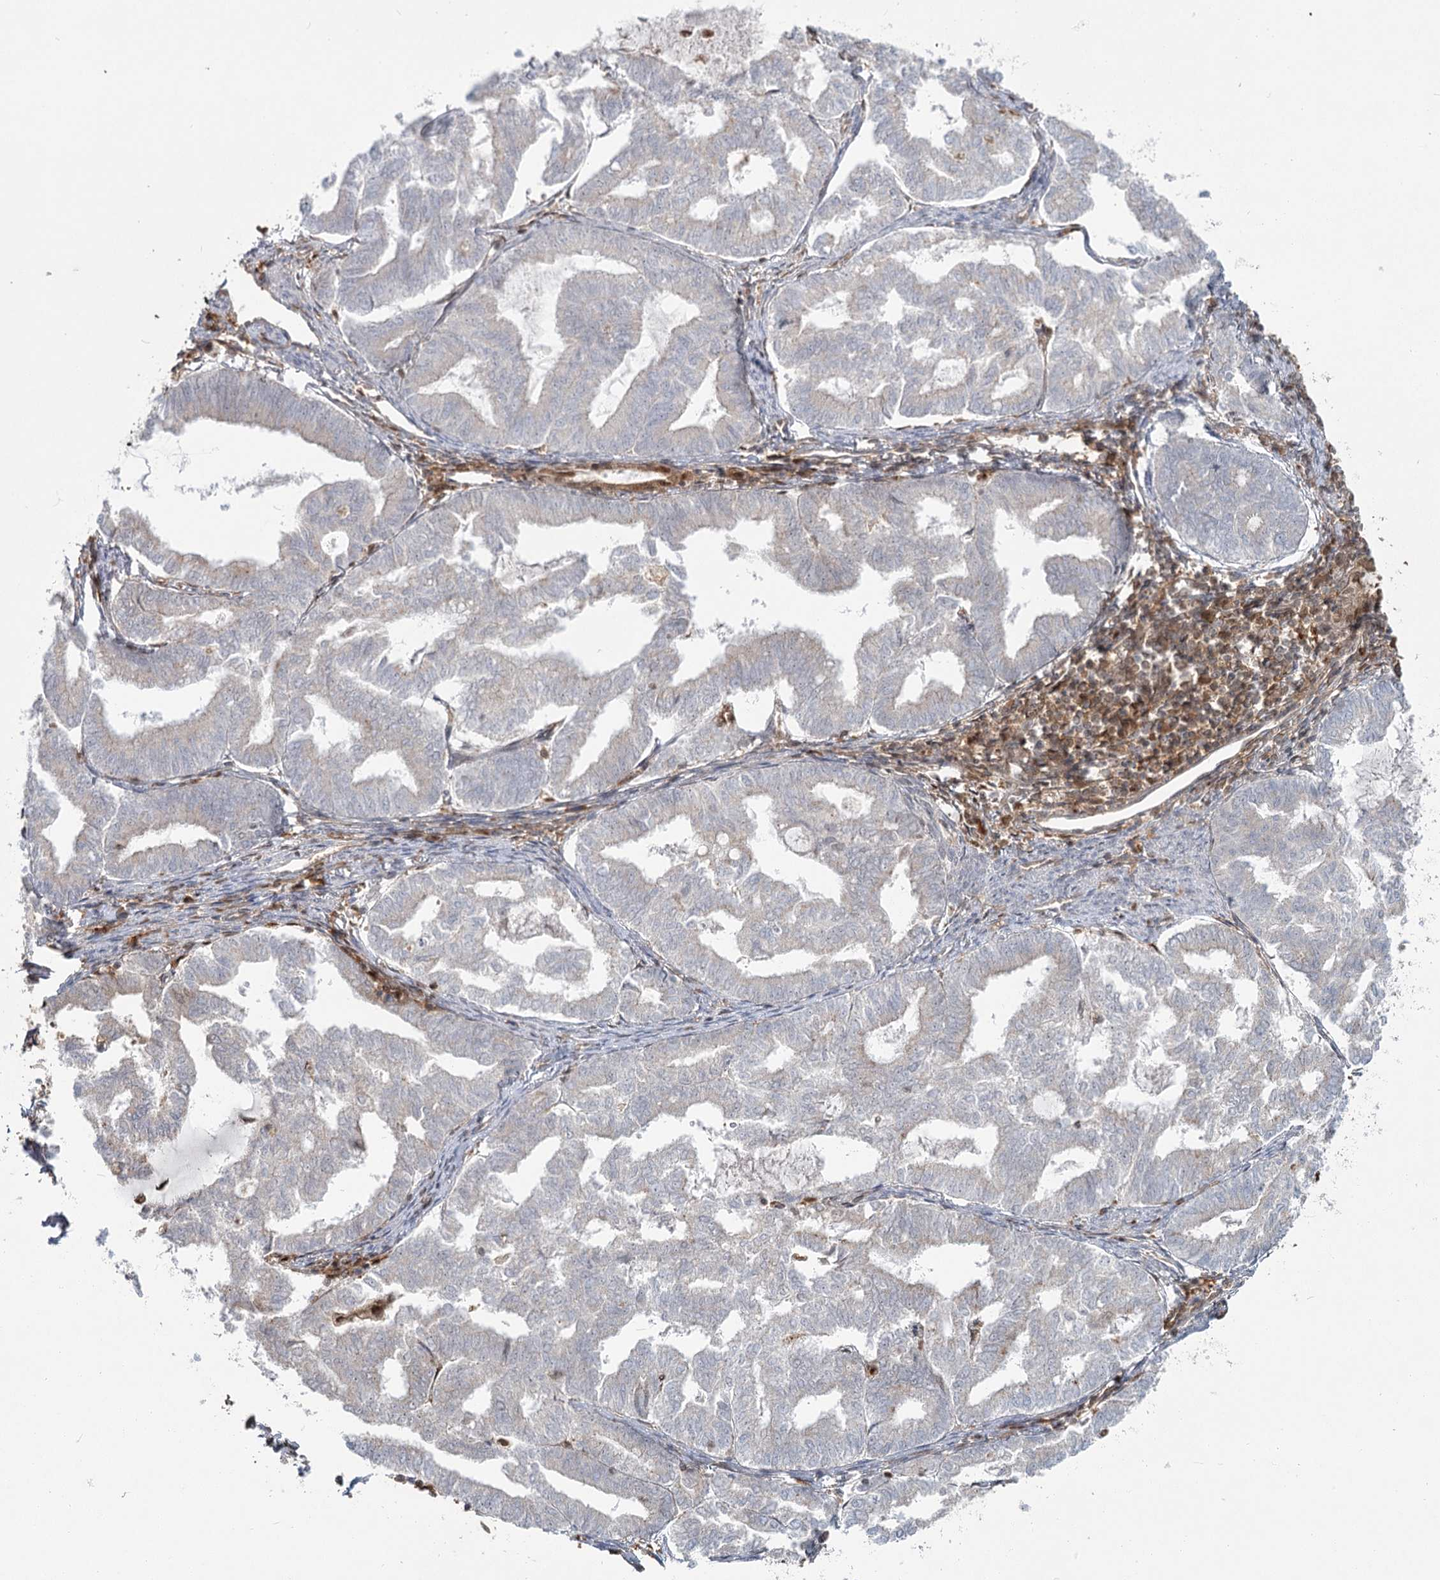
{"staining": {"intensity": "negative", "quantity": "none", "location": "none"}, "tissue": "endometrial cancer", "cell_type": "Tumor cells", "image_type": "cancer", "snomed": [{"axis": "morphology", "description": "Adenocarcinoma, NOS"}, {"axis": "topography", "description": "Endometrium"}], "caption": "This is a image of immunohistochemistry (IHC) staining of endometrial cancer, which shows no expression in tumor cells. The staining is performed using DAB (3,3'-diaminobenzidine) brown chromogen with nuclei counter-stained in using hematoxylin.", "gene": "THNSL1", "patient": {"sex": "female", "age": 79}}